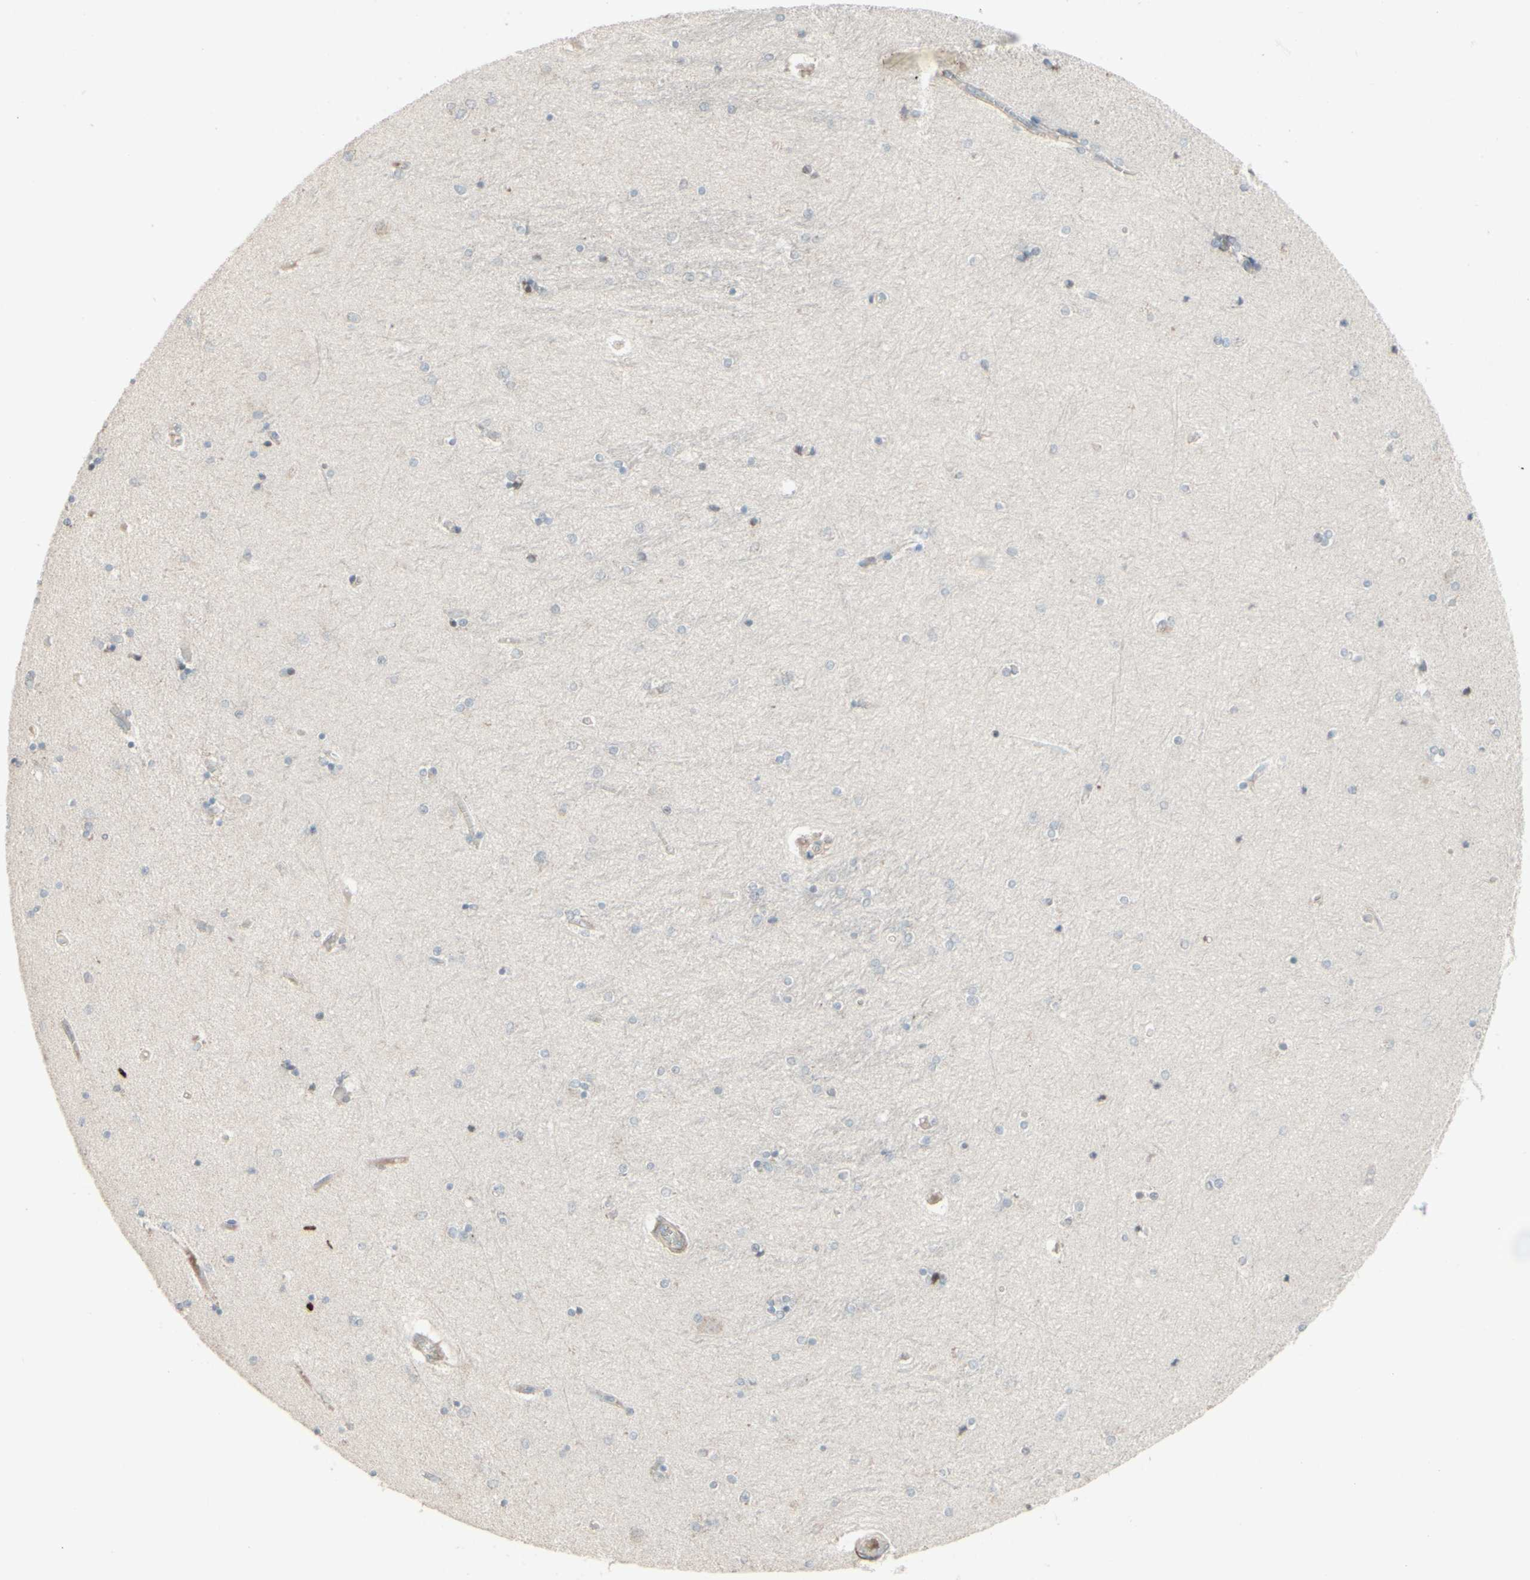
{"staining": {"intensity": "negative", "quantity": "none", "location": "none"}, "tissue": "hippocampus", "cell_type": "Glial cells", "image_type": "normal", "snomed": [{"axis": "morphology", "description": "Normal tissue, NOS"}, {"axis": "topography", "description": "Hippocampus"}], "caption": "Immunohistochemistry of unremarkable human hippocampus reveals no staining in glial cells. The staining is performed using DAB (3,3'-diaminobenzidine) brown chromogen with nuclei counter-stained in using hematoxylin.", "gene": "GMNN", "patient": {"sex": "female", "age": 54}}